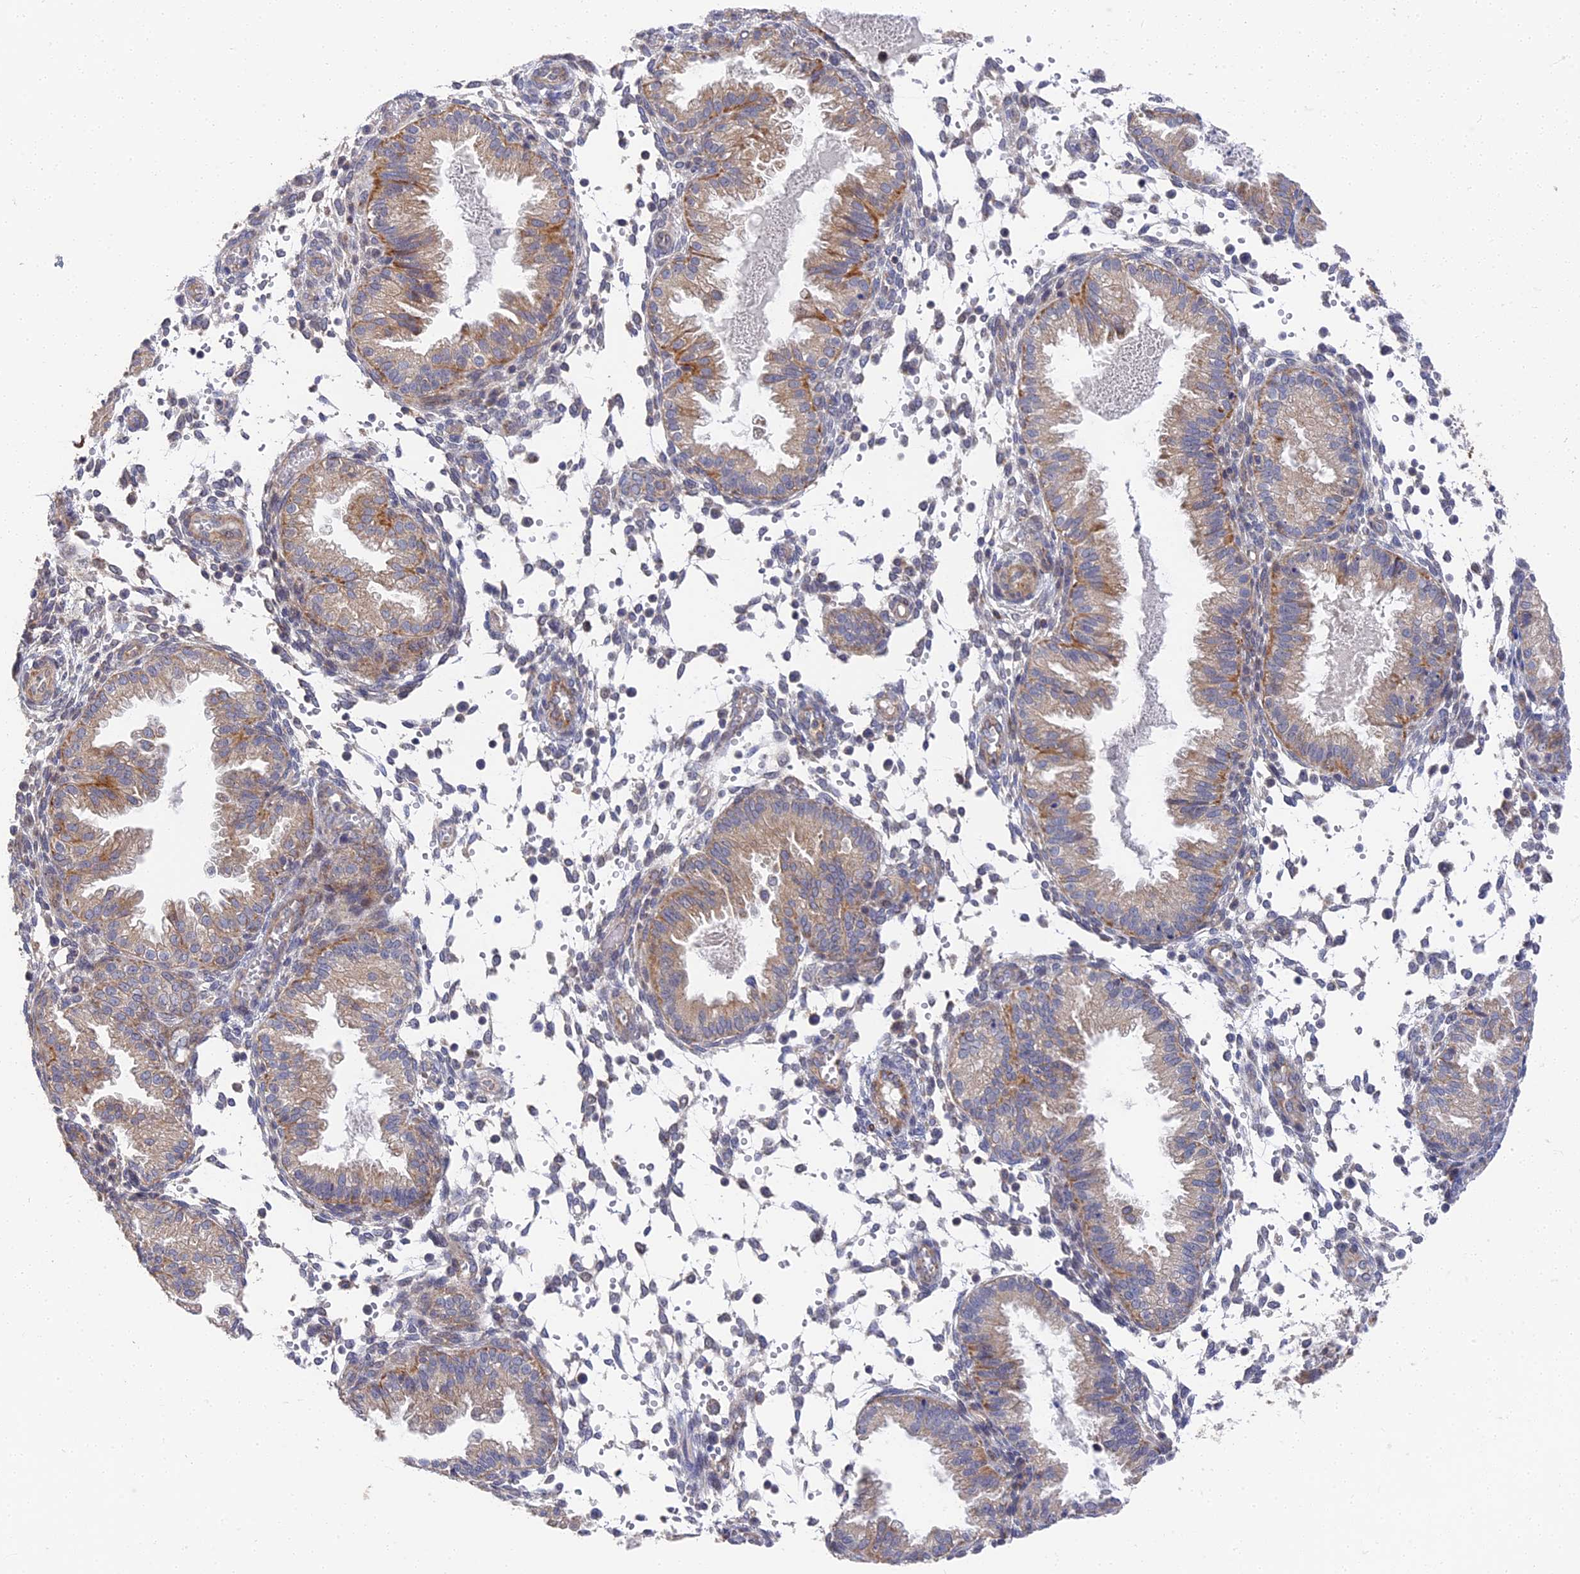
{"staining": {"intensity": "negative", "quantity": "none", "location": "none"}, "tissue": "endometrium", "cell_type": "Cells in endometrial stroma", "image_type": "normal", "snomed": [{"axis": "morphology", "description": "Normal tissue, NOS"}, {"axis": "topography", "description": "Endometrium"}], "caption": "Cells in endometrial stroma are negative for brown protein staining in normal endometrium. (IHC, brightfield microscopy, high magnification).", "gene": "CCDC113", "patient": {"sex": "female", "age": 33}}